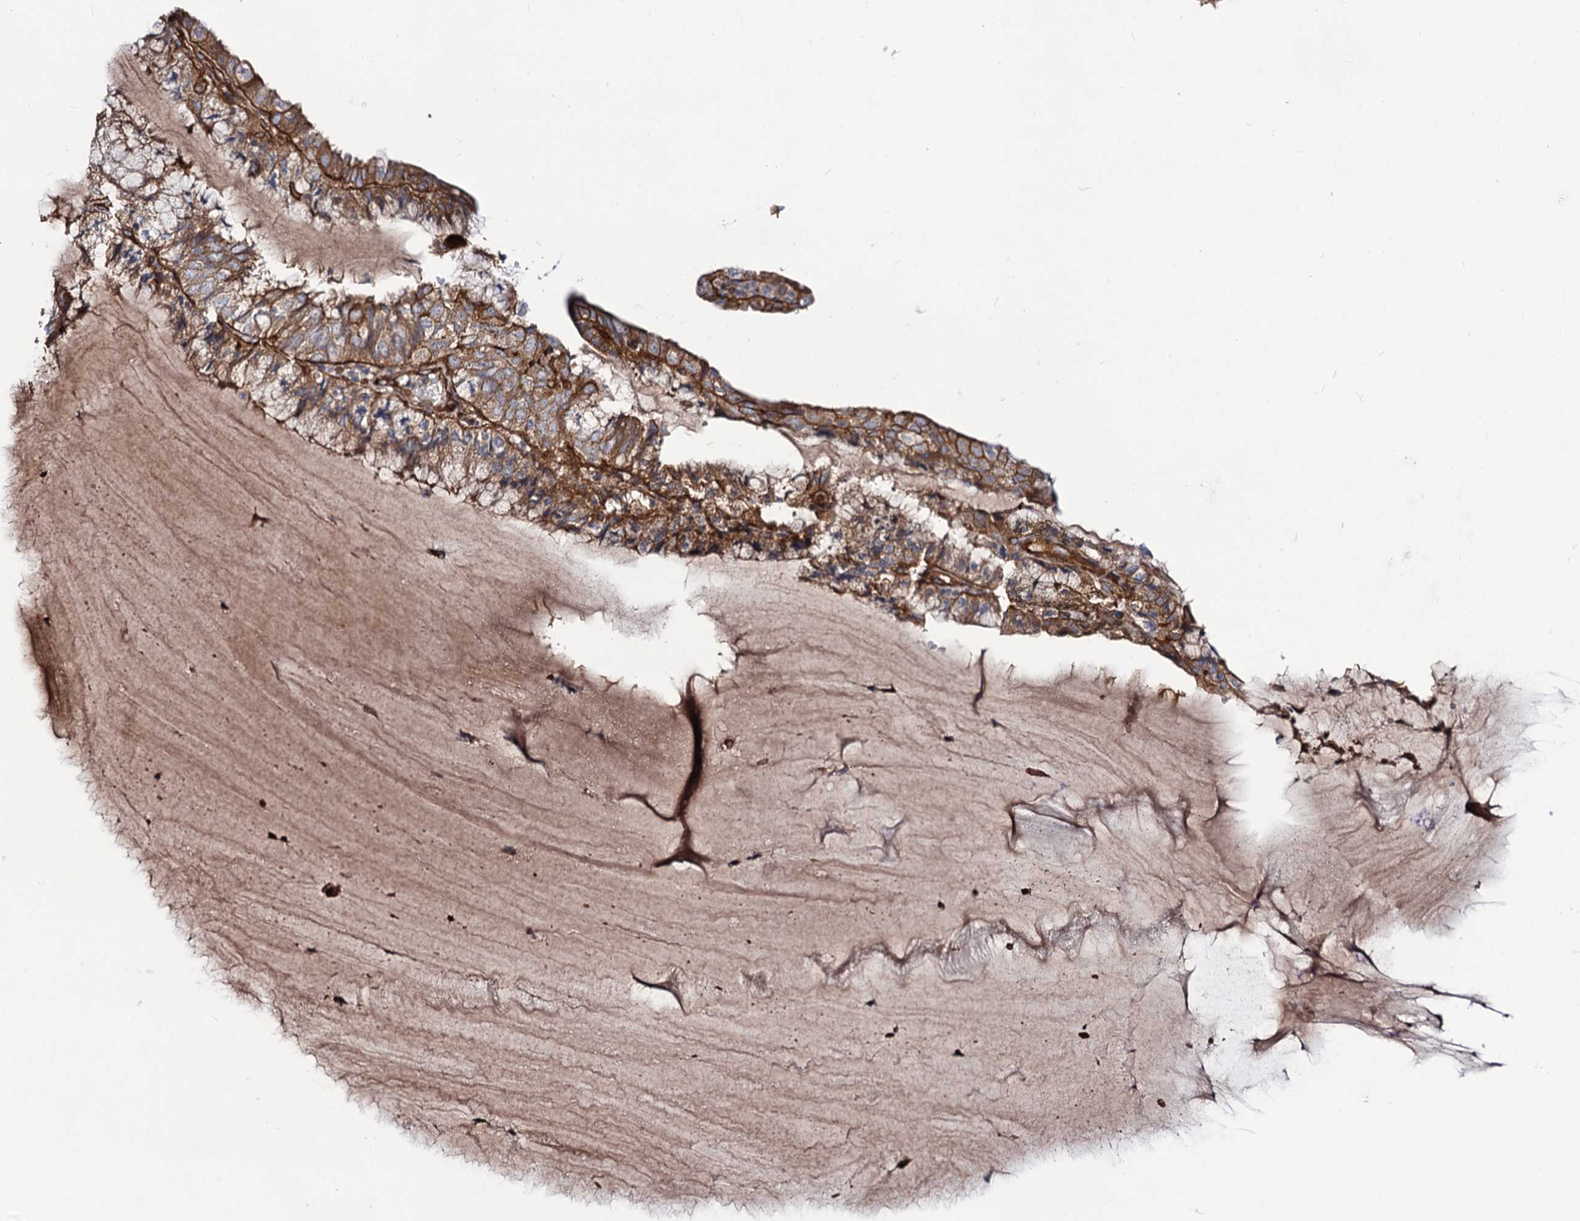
{"staining": {"intensity": "moderate", "quantity": ">75%", "location": "cytoplasmic/membranous"}, "tissue": "endometrial cancer", "cell_type": "Tumor cells", "image_type": "cancer", "snomed": [{"axis": "morphology", "description": "Adenocarcinoma, NOS"}, {"axis": "topography", "description": "Endometrium"}], "caption": "IHC image of neoplastic tissue: human endometrial cancer stained using immunohistochemistry exhibits medium levels of moderate protein expression localized specifically in the cytoplasmic/membranous of tumor cells, appearing as a cytoplasmic/membranous brown color.", "gene": "CIP2A", "patient": {"sex": "female", "age": 81}}